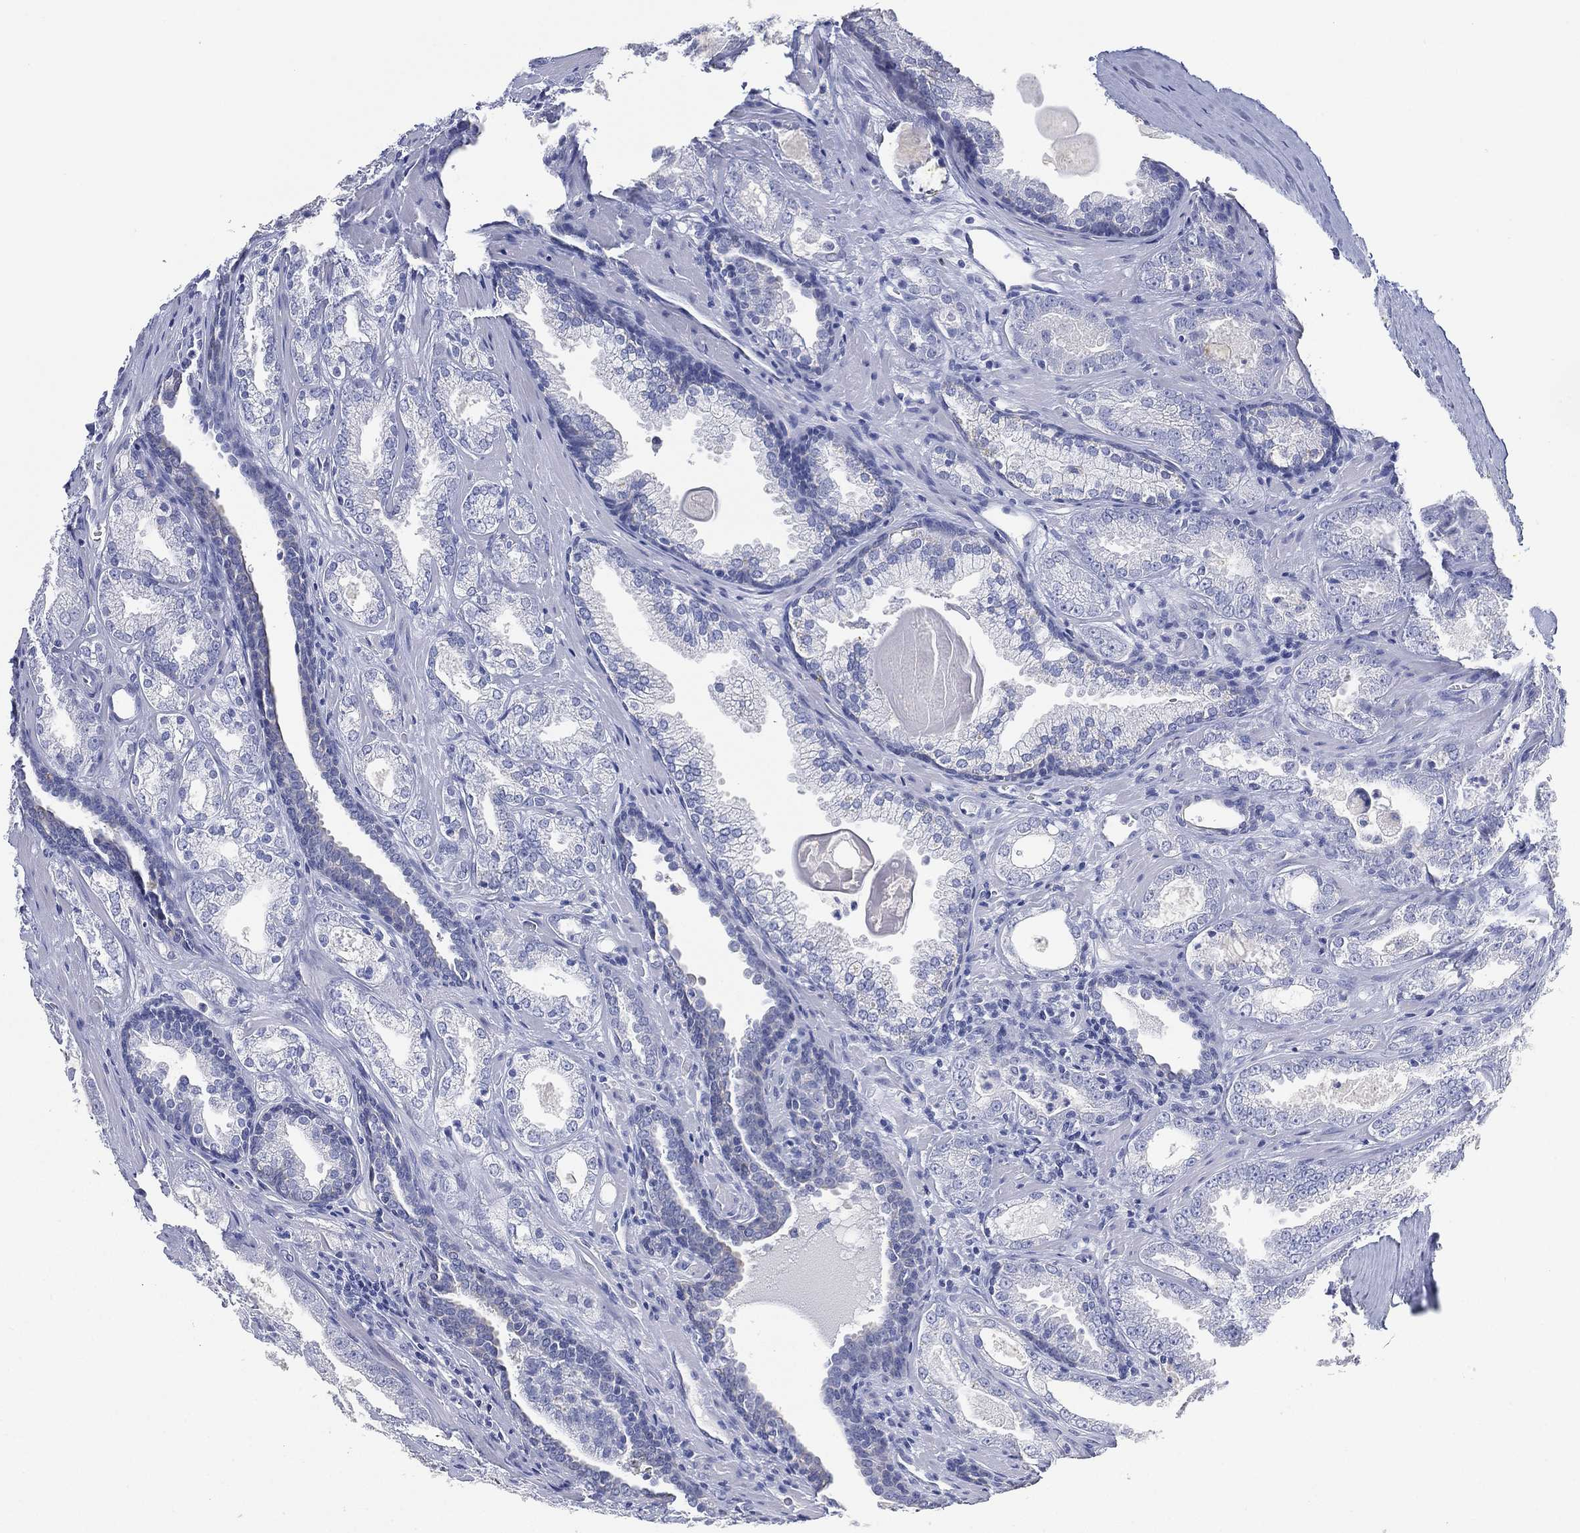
{"staining": {"intensity": "negative", "quantity": "none", "location": "none"}, "tissue": "prostate cancer", "cell_type": "Tumor cells", "image_type": "cancer", "snomed": [{"axis": "morphology", "description": "Adenocarcinoma, NOS"}, {"axis": "morphology", "description": "Adenocarcinoma, High grade"}, {"axis": "topography", "description": "Prostate"}], "caption": "Histopathology image shows no protein expression in tumor cells of adenocarcinoma (high-grade) (prostate) tissue.", "gene": "FMO1", "patient": {"sex": "male", "age": 70}}